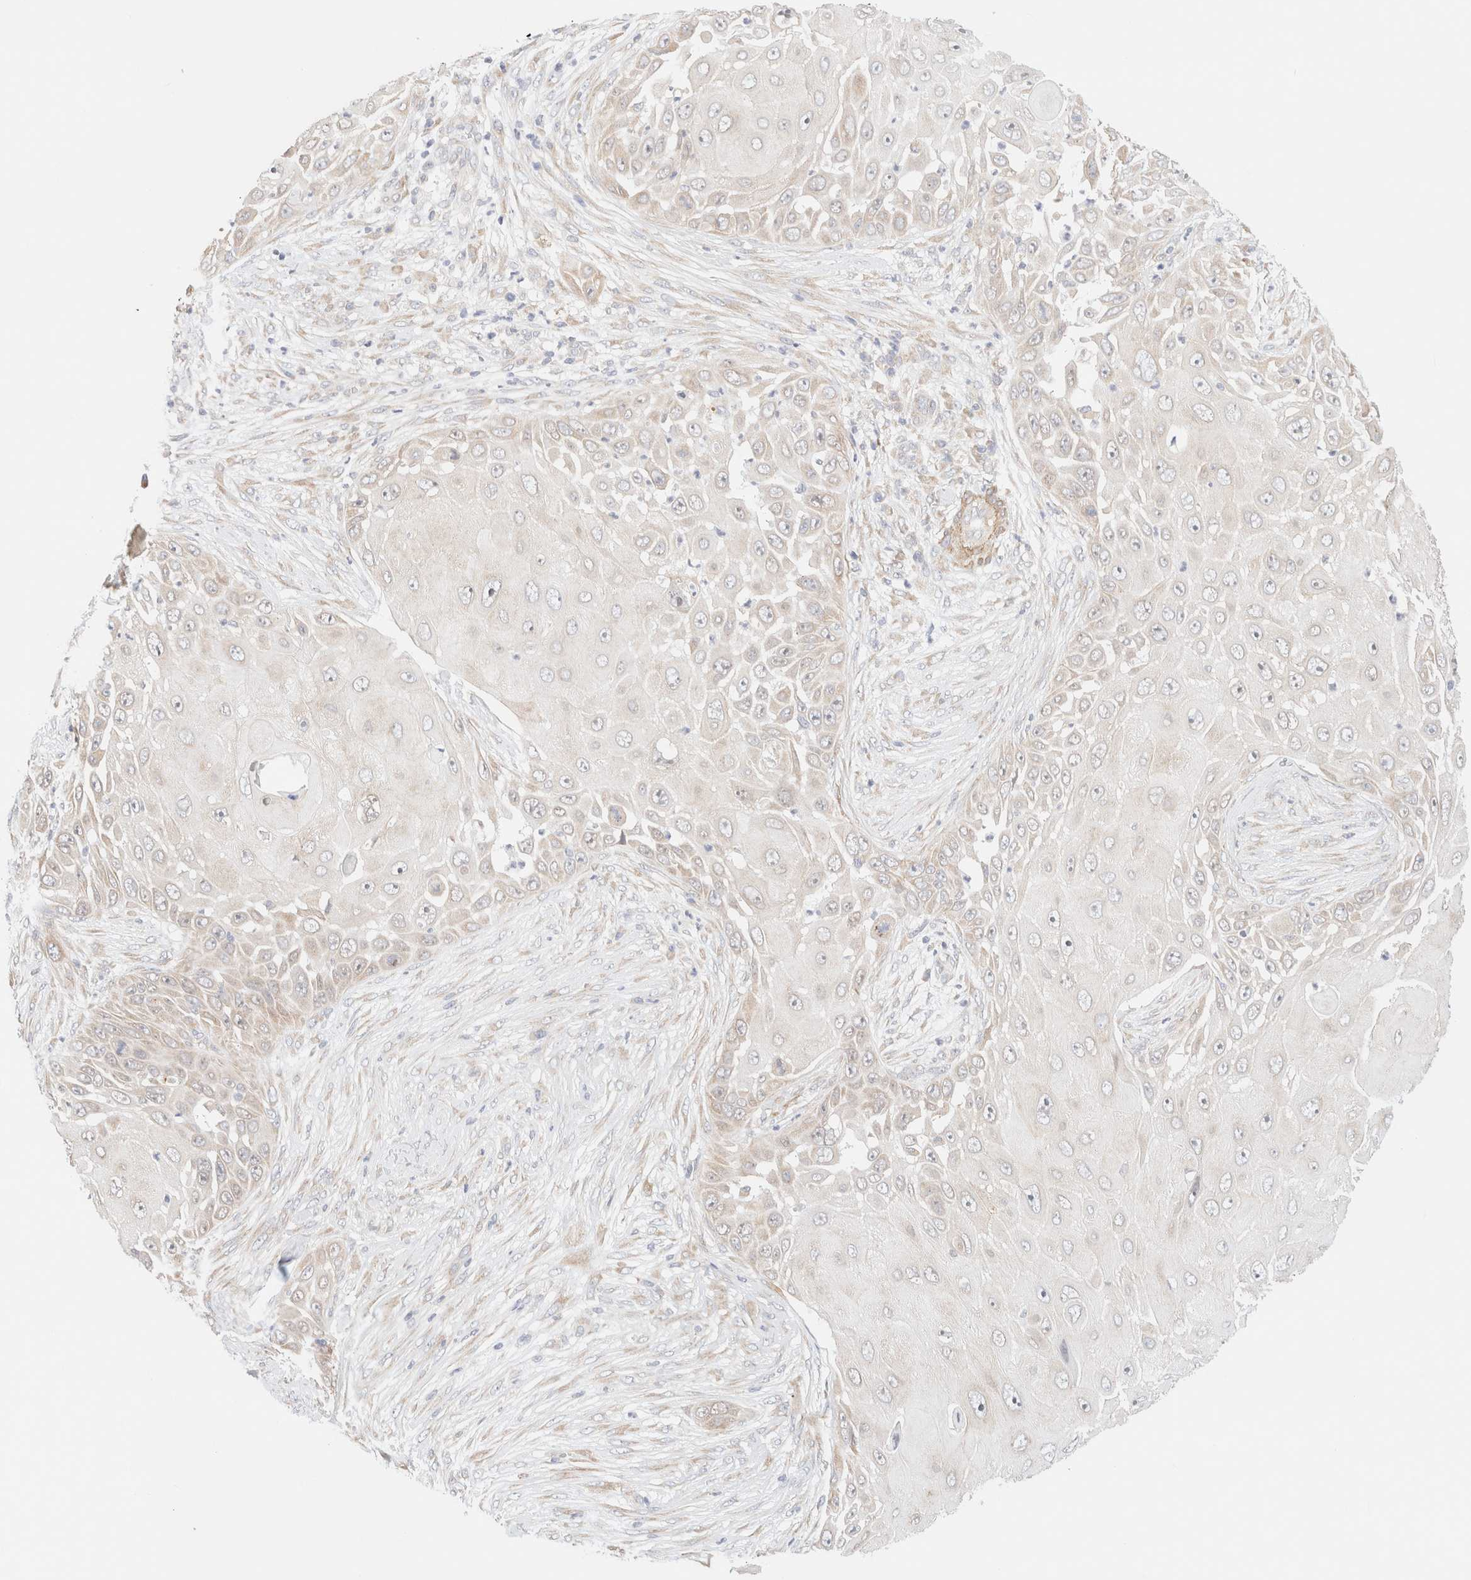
{"staining": {"intensity": "weak", "quantity": "25%-75%", "location": "cytoplasmic/membranous"}, "tissue": "skin cancer", "cell_type": "Tumor cells", "image_type": "cancer", "snomed": [{"axis": "morphology", "description": "Squamous cell carcinoma, NOS"}, {"axis": "topography", "description": "Skin"}], "caption": "A high-resolution photomicrograph shows IHC staining of skin cancer, which displays weak cytoplasmic/membranous staining in about 25%-75% of tumor cells. Immunohistochemistry stains the protein in brown and the nuclei are stained blue.", "gene": "RRP15", "patient": {"sex": "female", "age": 44}}